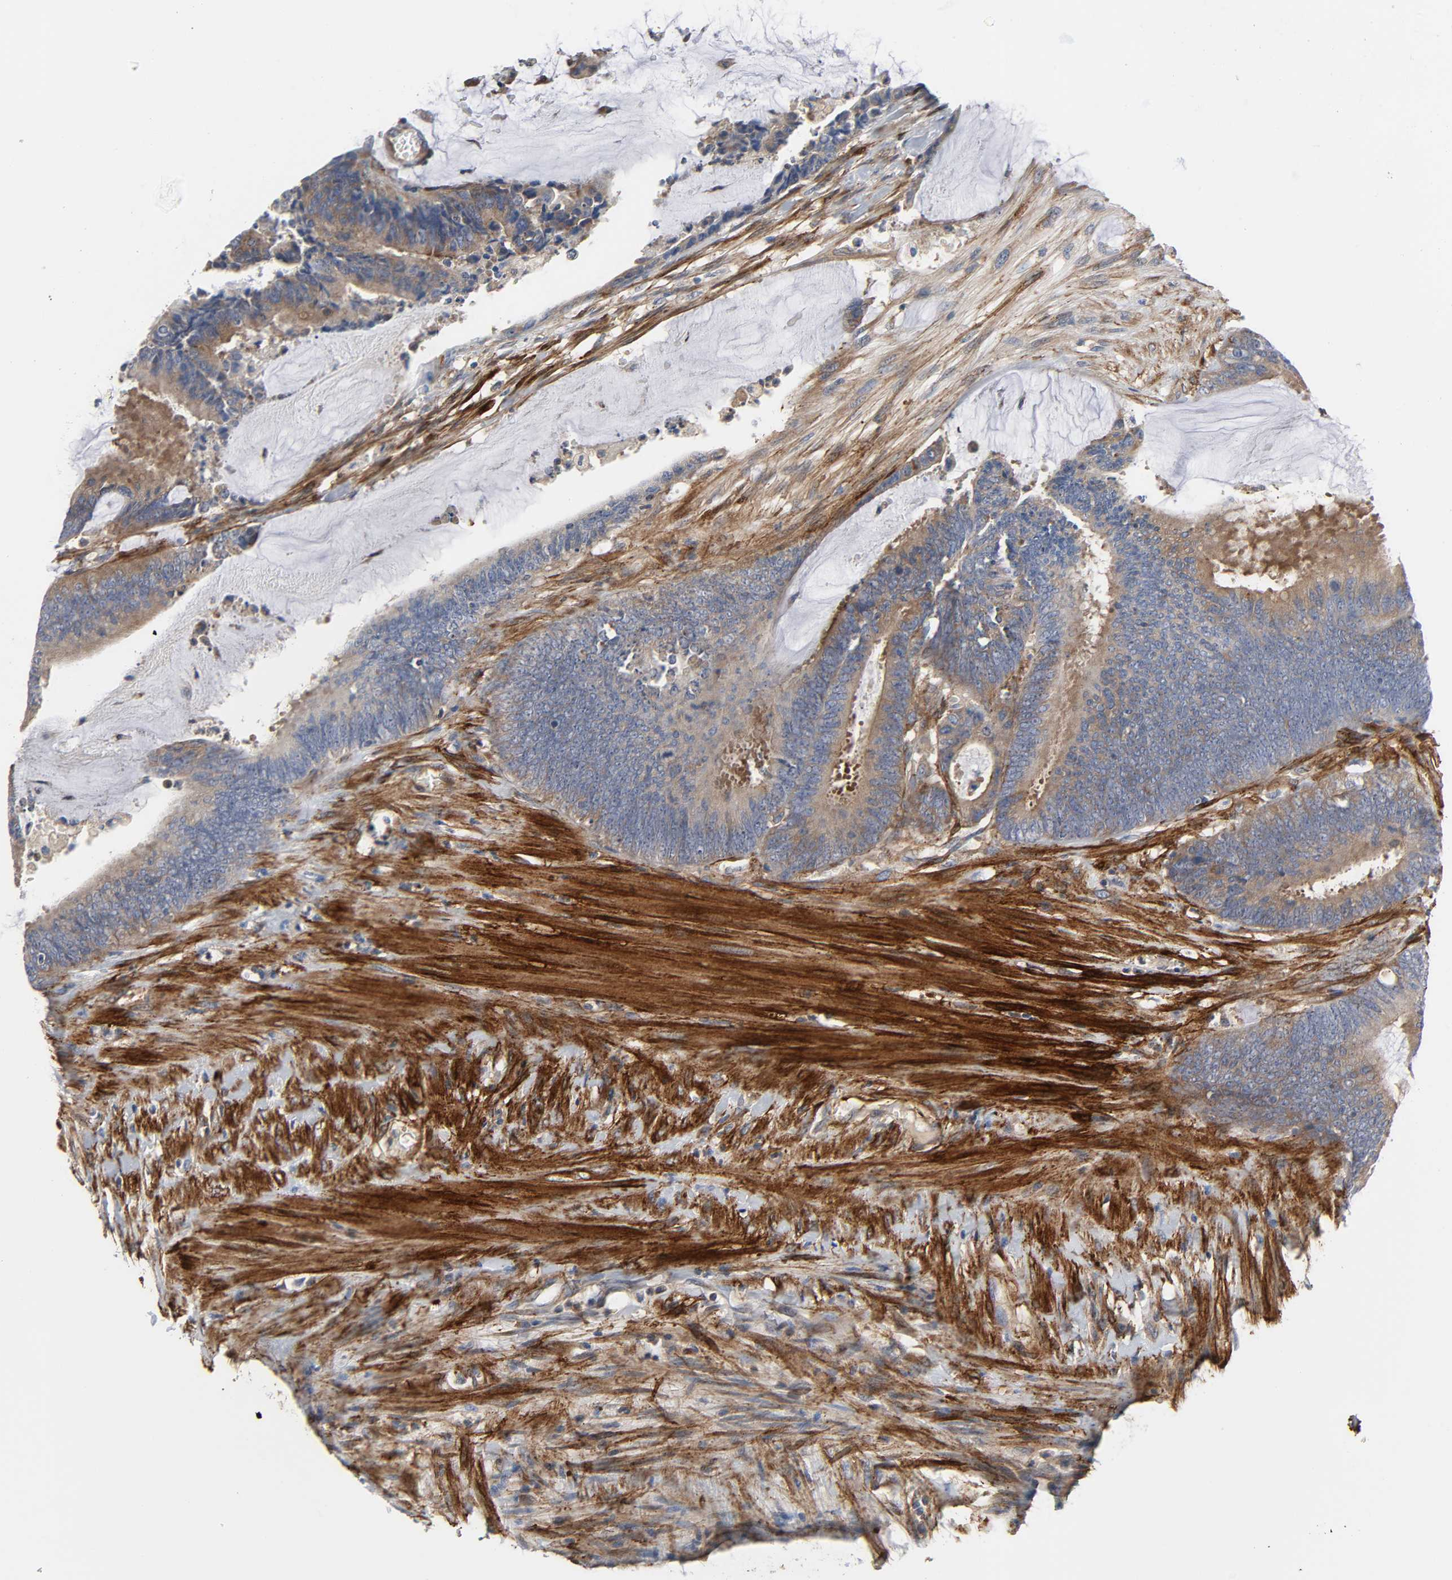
{"staining": {"intensity": "moderate", "quantity": "25%-75%", "location": "cytoplasmic/membranous"}, "tissue": "colorectal cancer", "cell_type": "Tumor cells", "image_type": "cancer", "snomed": [{"axis": "morphology", "description": "Adenocarcinoma, NOS"}, {"axis": "topography", "description": "Rectum"}], "caption": "Colorectal cancer (adenocarcinoma) was stained to show a protein in brown. There is medium levels of moderate cytoplasmic/membranous positivity in about 25%-75% of tumor cells. Nuclei are stained in blue.", "gene": "ARHGAP1", "patient": {"sex": "female", "age": 66}}